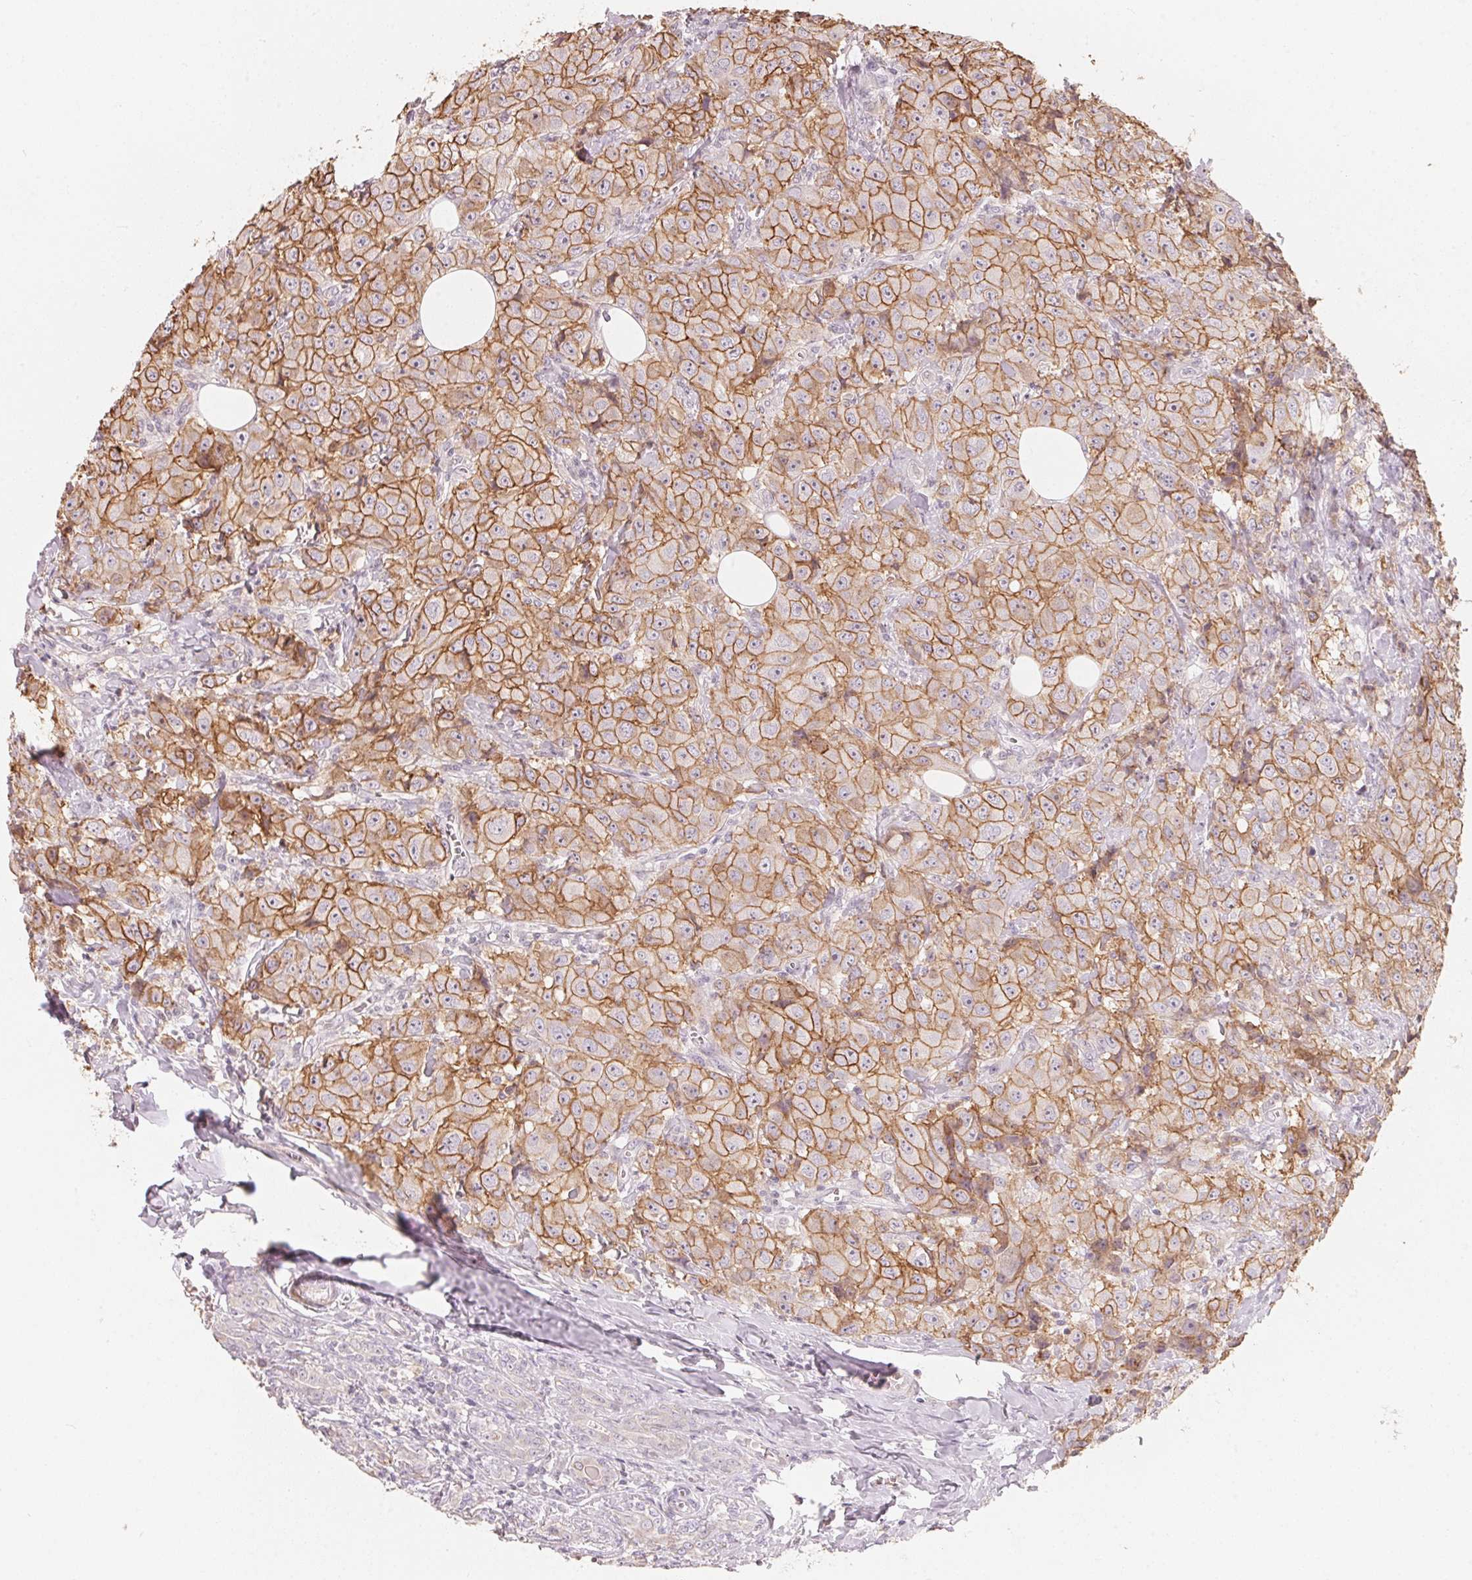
{"staining": {"intensity": "moderate", "quantity": ">75%", "location": "cytoplasmic/membranous"}, "tissue": "breast cancer", "cell_type": "Tumor cells", "image_type": "cancer", "snomed": [{"axis": "morphology", "description": "Normal tissue, NOS"}, {"axis": "morphology", "description": "Duct carcinoma"}, {"axis": "topography", "description": "Breast"}], "caption": "This is an image of IHC staining of breast cancer (intraductal carcinoma), which shows moderate staining in the cytoplasmic/membranous of tumor cells.", "gene": "TP53AIP1", "patient": {"sex": "female", "age": 43}}